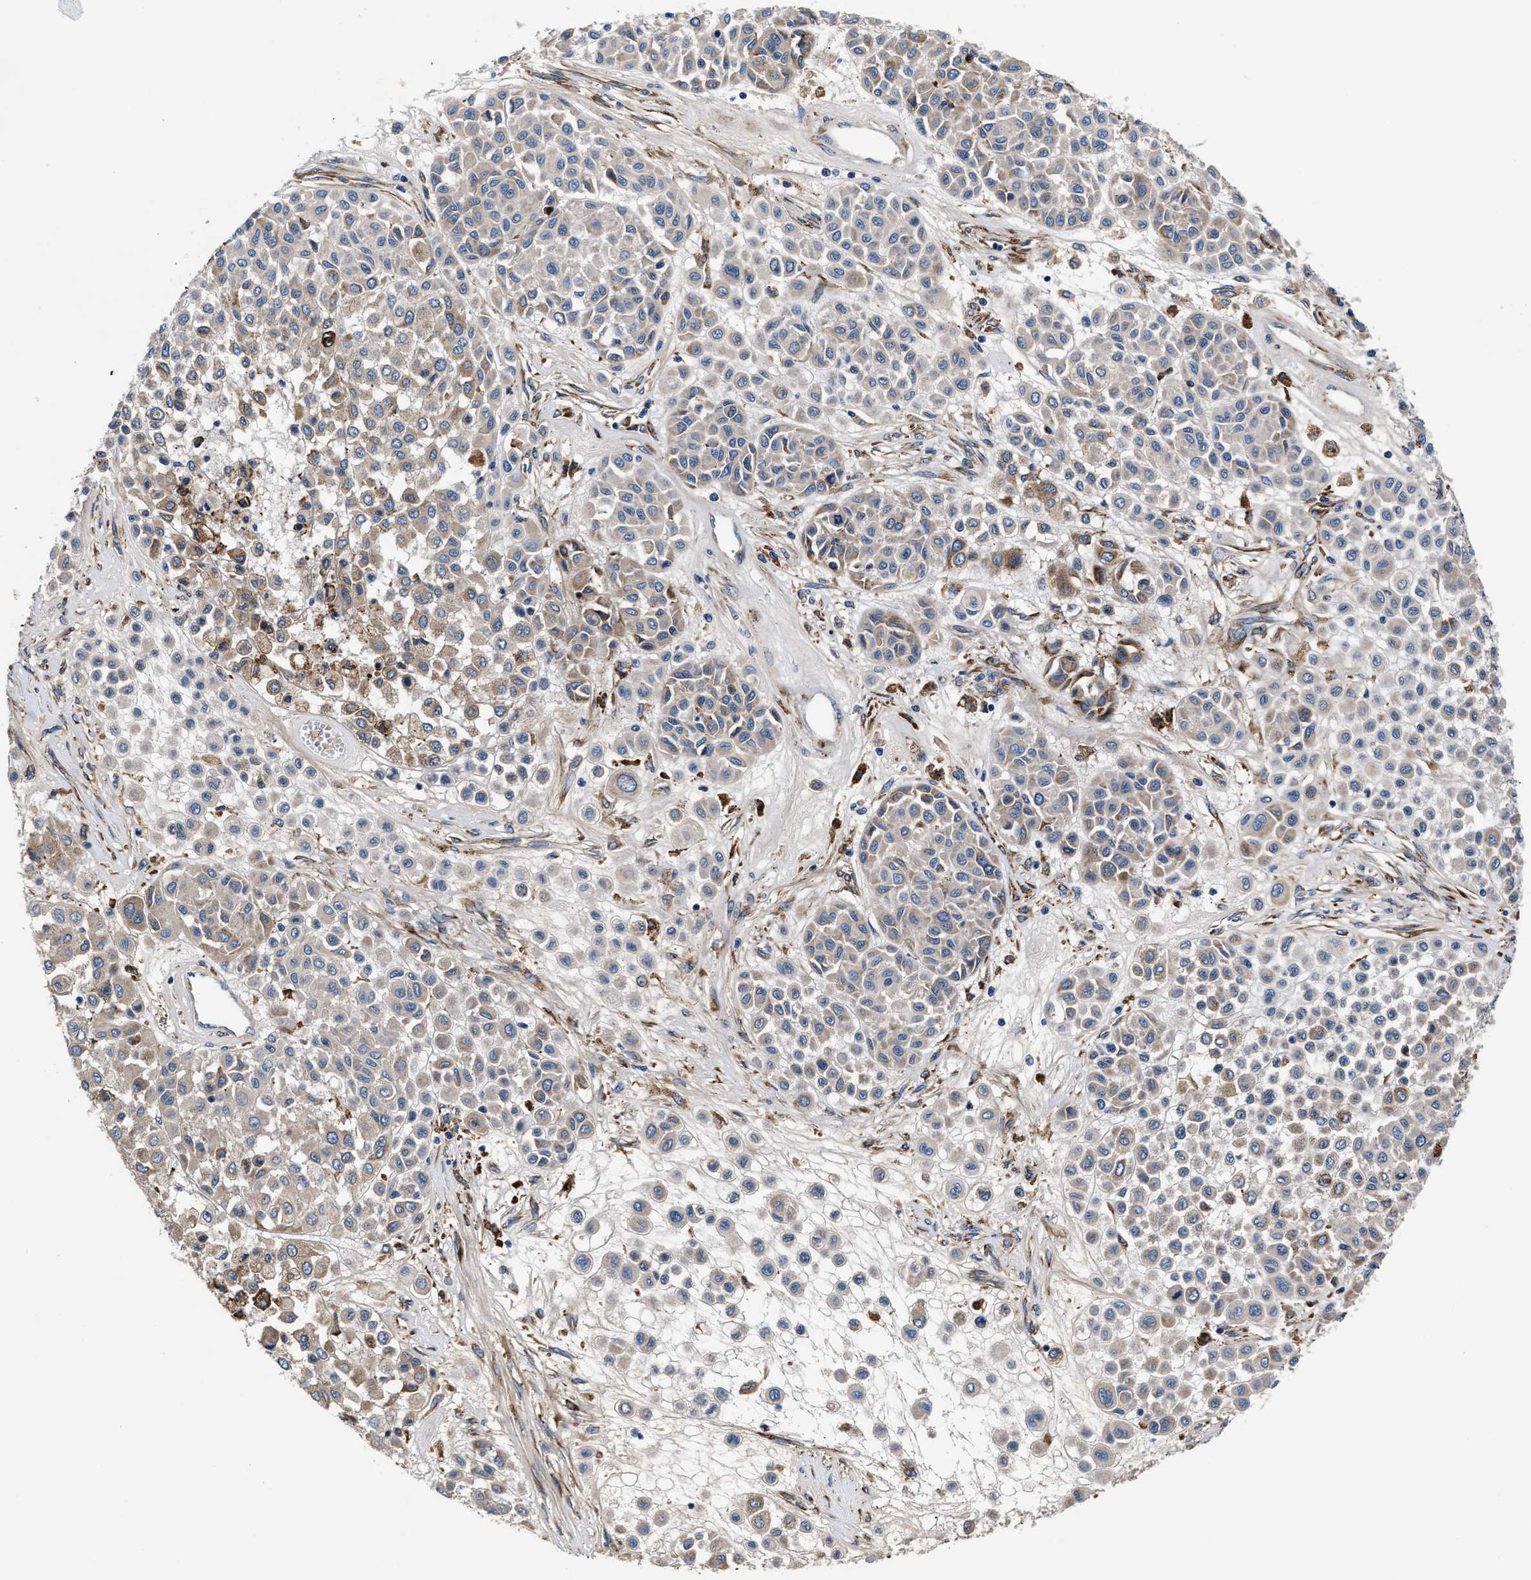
{"staining": {"intensity": "weak", "quantity": "<25%", "location": "cytoplasmic/membranous"}, "tissue": "melanoma", "cell_type": "Tumor cells", "image_type": "cancer", "snomed": [{"axis": "morphology", "description": "Malignant melanoma, Metastatic site"}, {"axis": "topography", "description": "Soft tissue"}], "caption": "IHC of human melanoma demonstrates no expression in tumor cells.", "gene": "SLC12A2", "patient": {"sex": "male", "age": 41}}